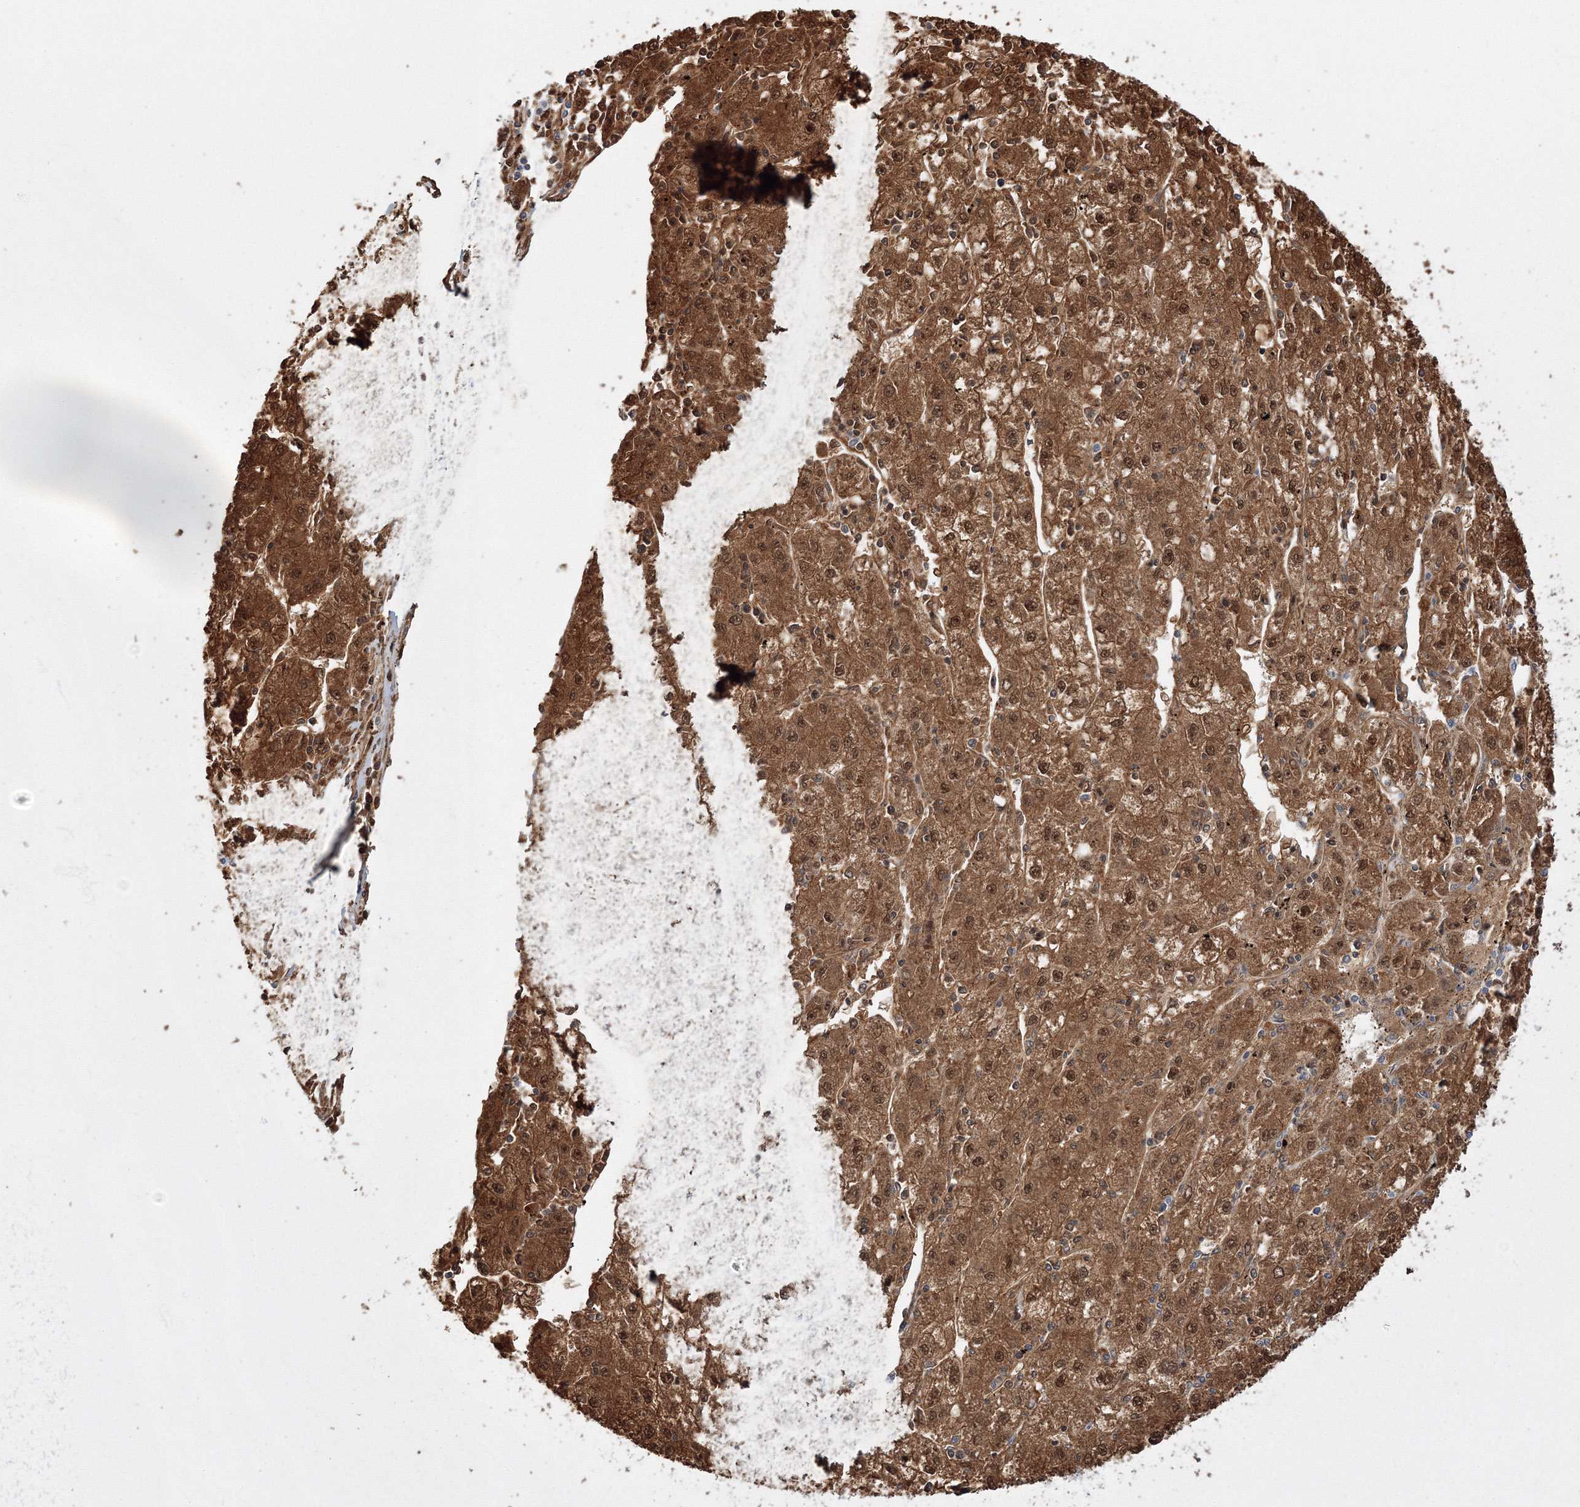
{"staining": {"intensity": "moderate", "quantity": ">75%", "location": "cytoplasmic/membranous,nuclear"}, "tissue": "liver cancer", "cell_type": "Tumor cells", "image_type": "cancer", "snomed": [{"axis": "morphology", "description": "Carcinoma, Hepatocellular, NOS"}, {"axis": "topography", "description": "Liver"}], "caption": "Immunohistochemistry (IHC) image of liver cancer (hepatocellular carcinoma) stained for a protein (brown), which exhibits medium levels of moderate cytoplasmic/membranous and nuclear expression in about >75% of tumor cells.", "gene": "NPM3", "patient": {"sex": "male", "age": 72}}